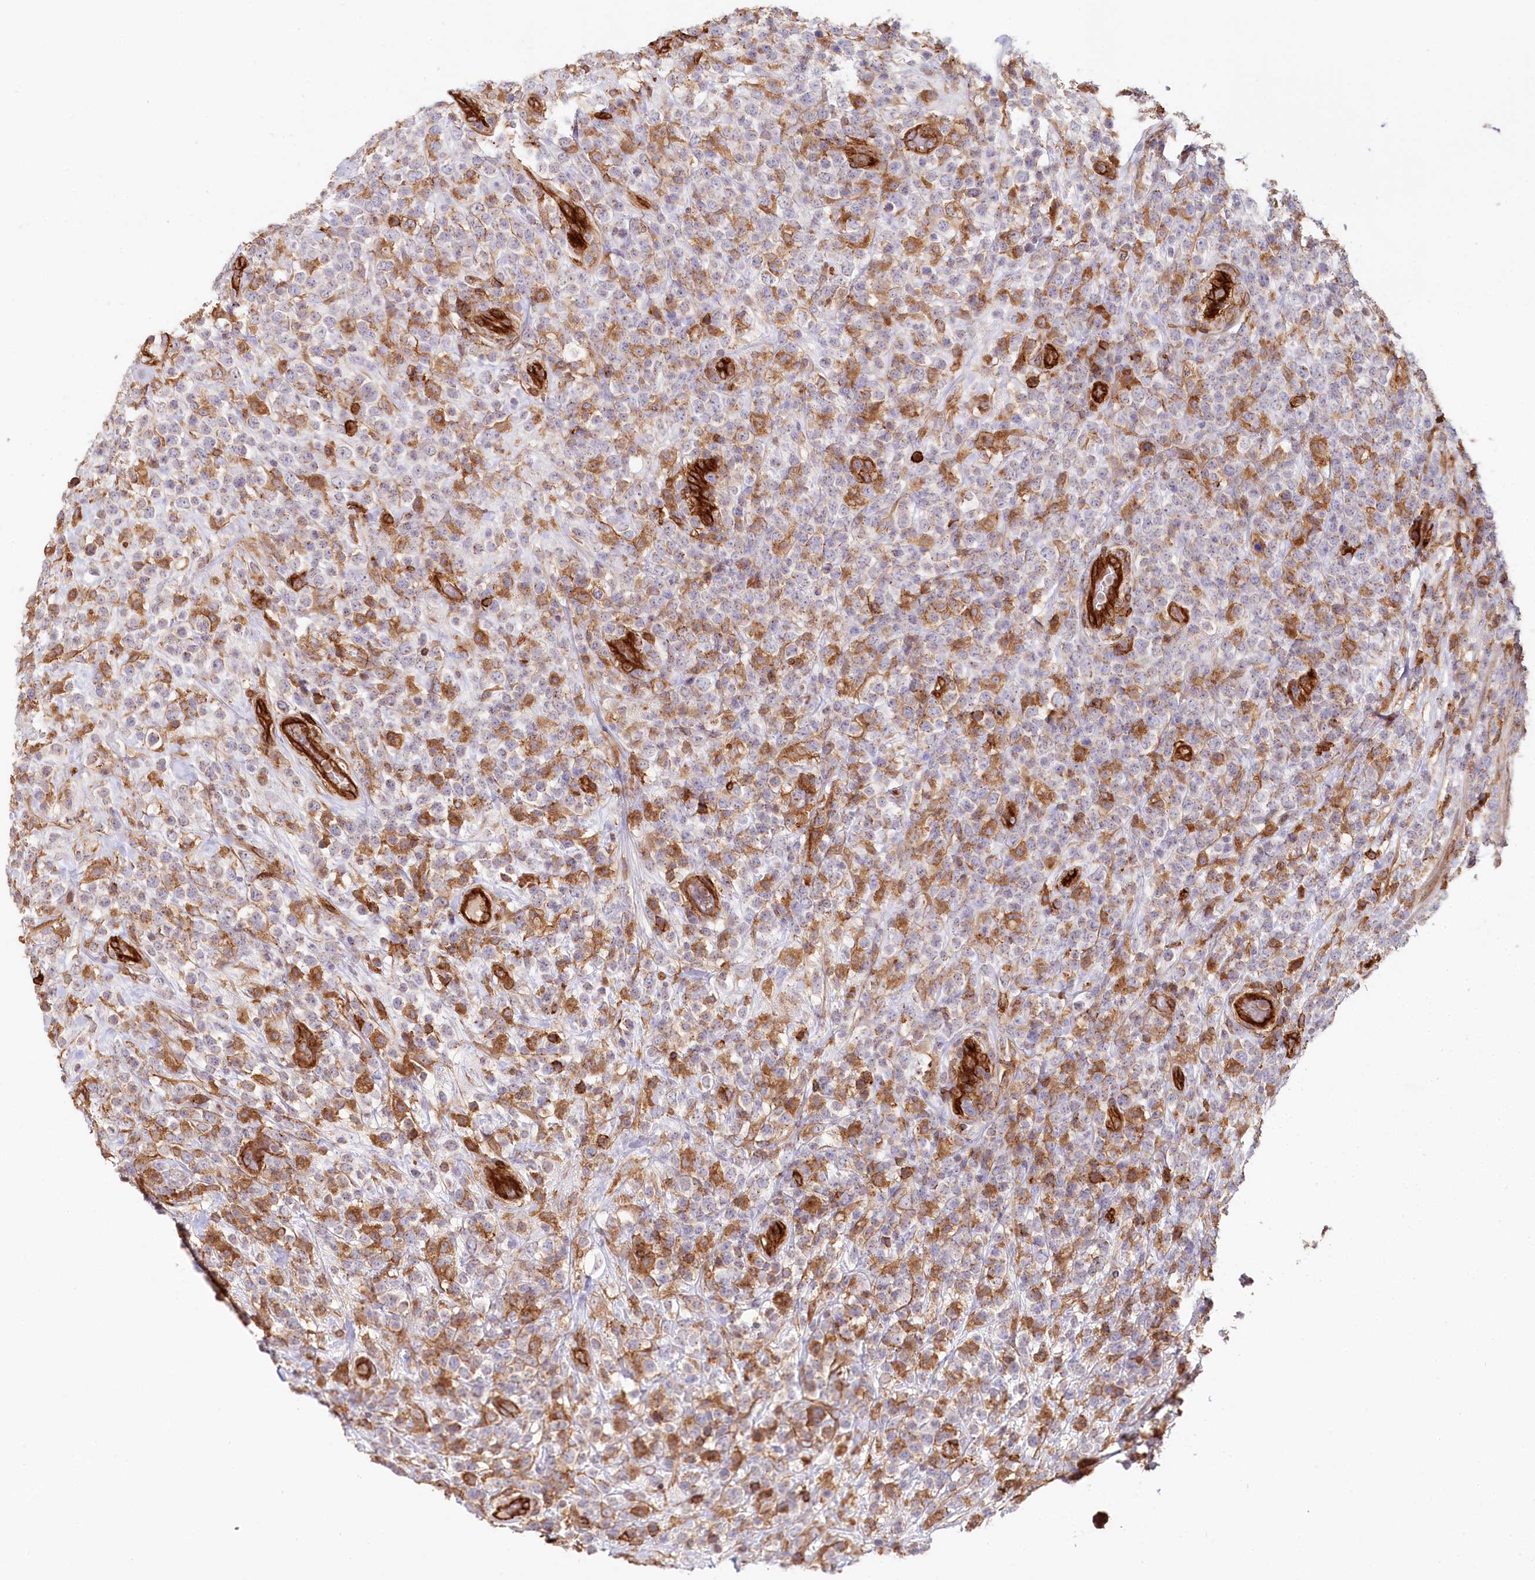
{"staining": {"intensity": "negative", "quantity": "none", "location": "none"}, "tissue": "lymphoma", "cell_type": "Tumor cells", "image_type": "cancer", "snomed": [{"axis": "morphology", "description": "Malignant lymphoma, non-Hodgkin's type, High grade"}, {"axis": "topography", "description": "Colon"}], "caption": "This is an IHC photomicrograph of human lymphoma. There is no expression in tumor cells.", "gene": "RBP5", "patient": {"sex": "female", "age": 53}}